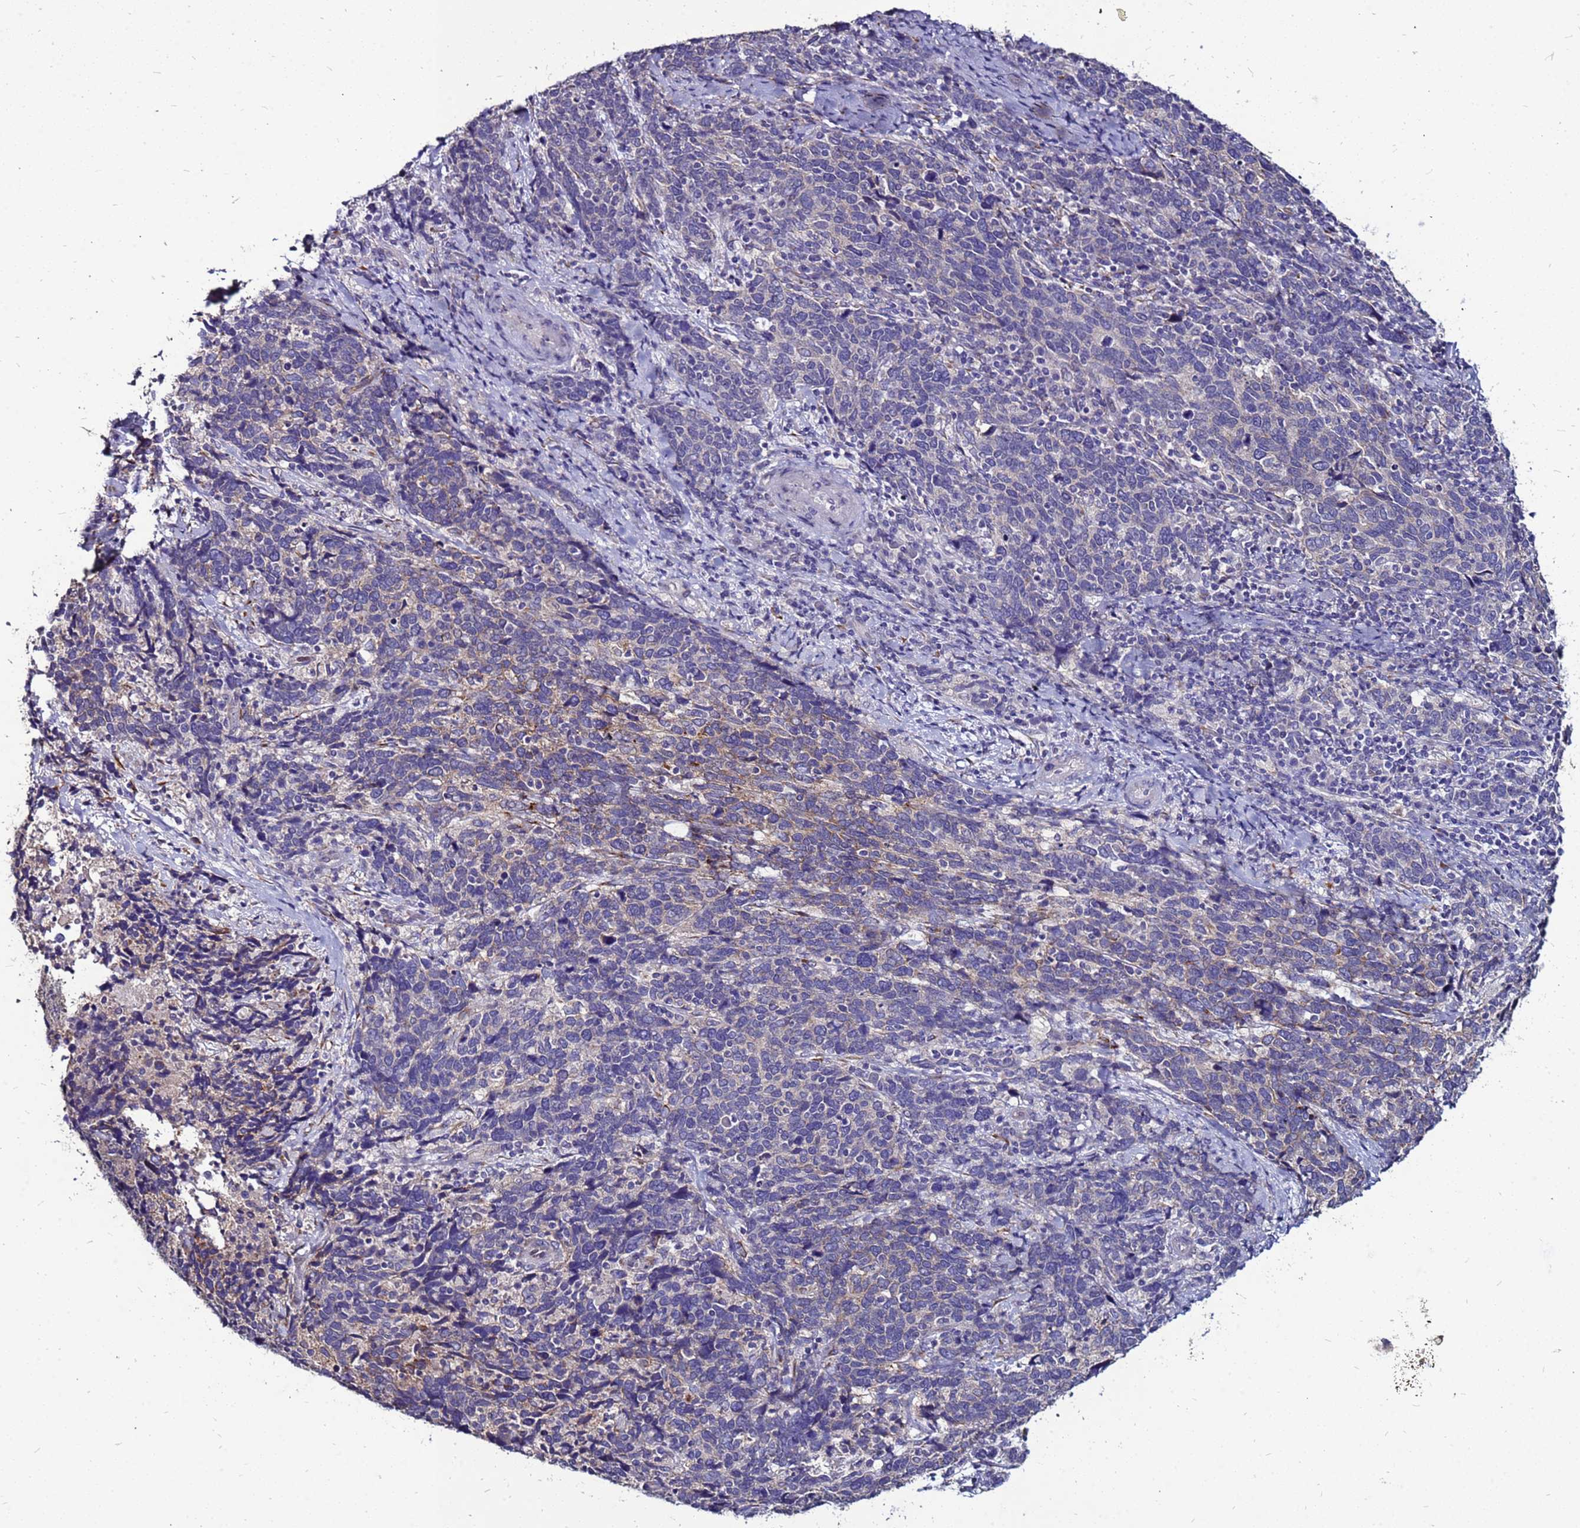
{"staining": {"intensity": "weak", "quantity": "<25%", "location": "cytoplasmic/membranous"}, "tissue": "cervical cancer", "cell_type": "Tumor cells", "image_type": "cancer", "snomed": [{"axis": "morphology", "description": "Squamous cell carcinoma, NOS"}, {"axis": "topography", "description": "Cervix"}], "caption": "Image shows no significant protein staining in tumor cells of cervical squamous cell carcinoma.", "gene": "SLC44A3", "patient": {"sex": "female", "age": 41}}